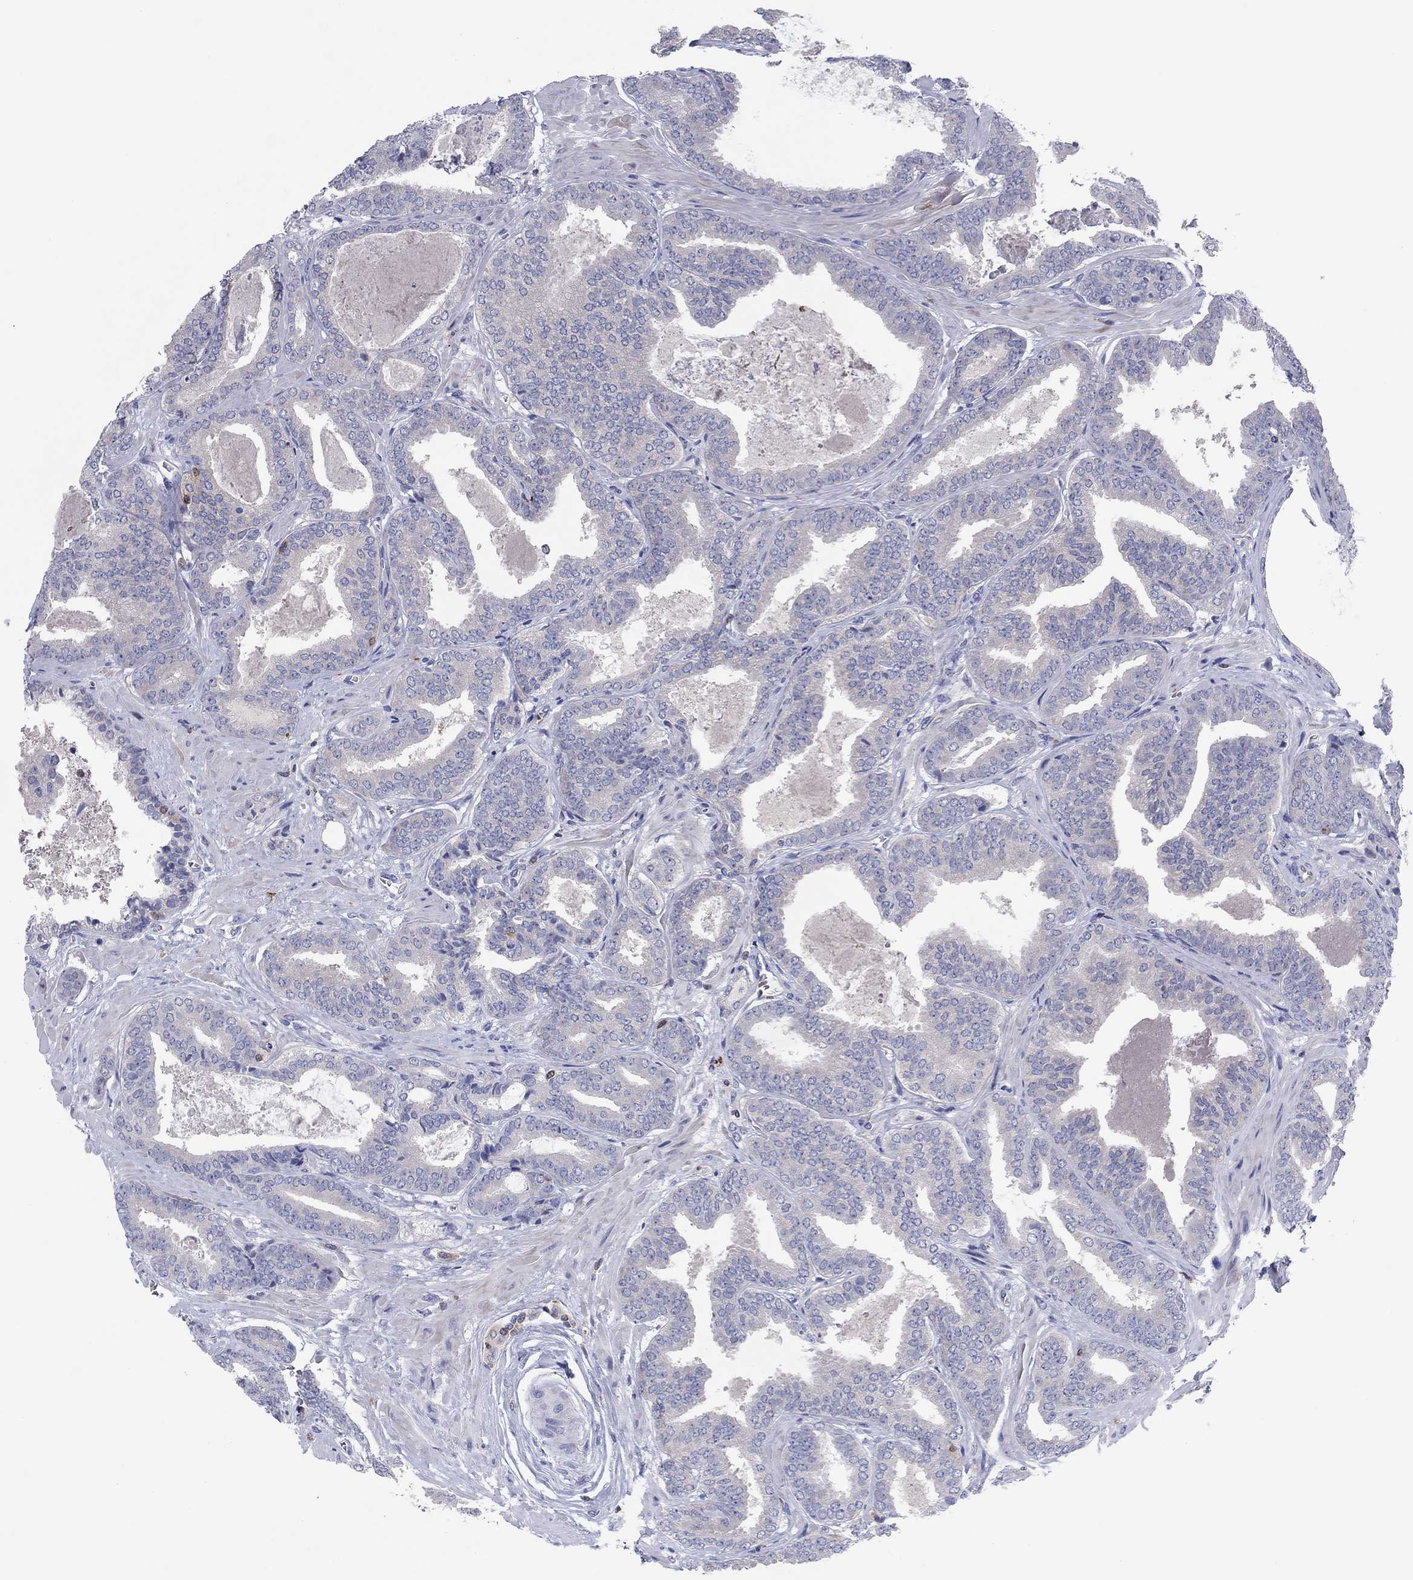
{"staining": {"intensity": "negative", "quantity": "none", "location": "none"}, "tissue": "prostate cancer", "cell_type": "Tumor cells", "image_type": "cancer", "snomed": [{"axis": "morphology", "description": "Adenocarcinoma, NOS"}, {"axis": "topography", "description": "Prostate"}], "caption": "Immunohistochemistry micrograph of prostate adenocarcinoma stained for a protein (brown), which demonstrates no expression in tumor cells.", "gene": "PVR", "patient": {"sex": "male", "age": 63}}